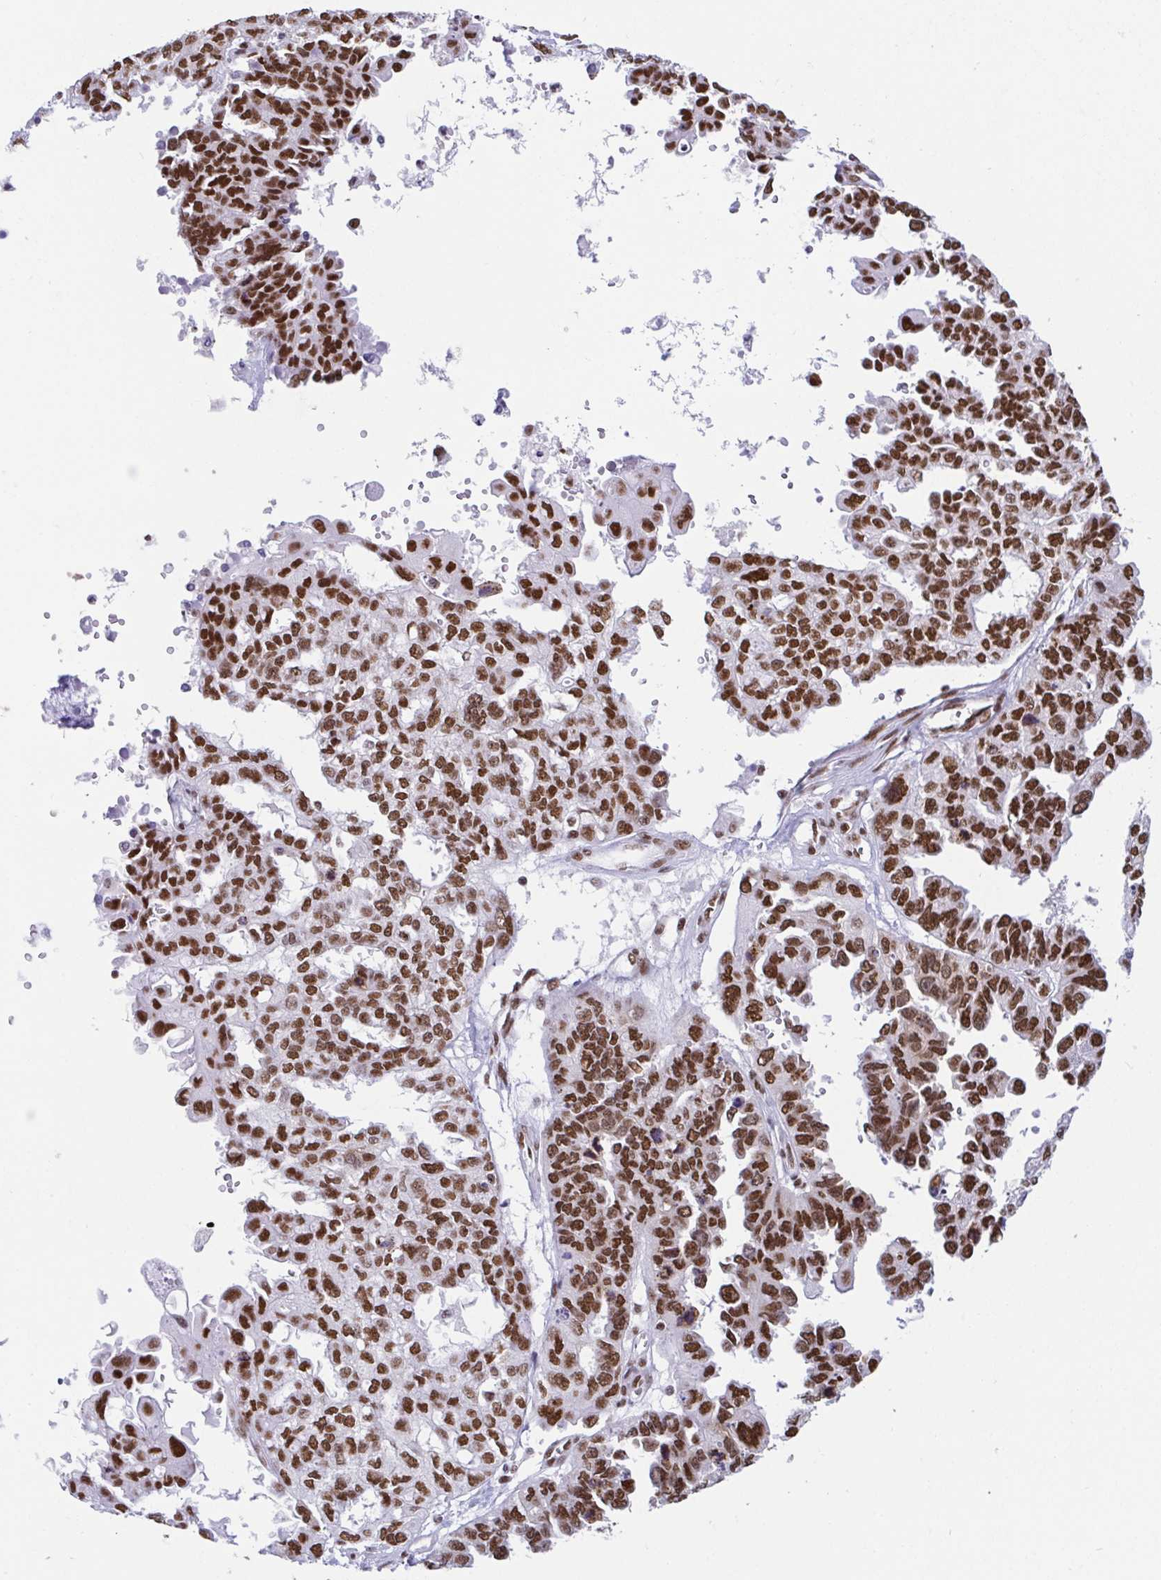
{"staining": {"intensity": "strong", "quantity": ">75%", "location": "nuclear"}, "tissue": "ovarian cancer", "cell_type": "Tumor cells", "image_type": "cancer", "snomed": [{"axis": "morphology", "description": "Cystadenocarcinoma, serous, NOS"}, {"axis": "topography", "description": "Ovary"}], "caption": "There is high levels of strong nuclear positivity in tumor cells of ovarian cancer (serous cystadenocarcinoma), as demonstrated by immunohistochemical staining (brown color).", "gene": "EWSR1", "patient": {"sex": "female", "age": 53}}